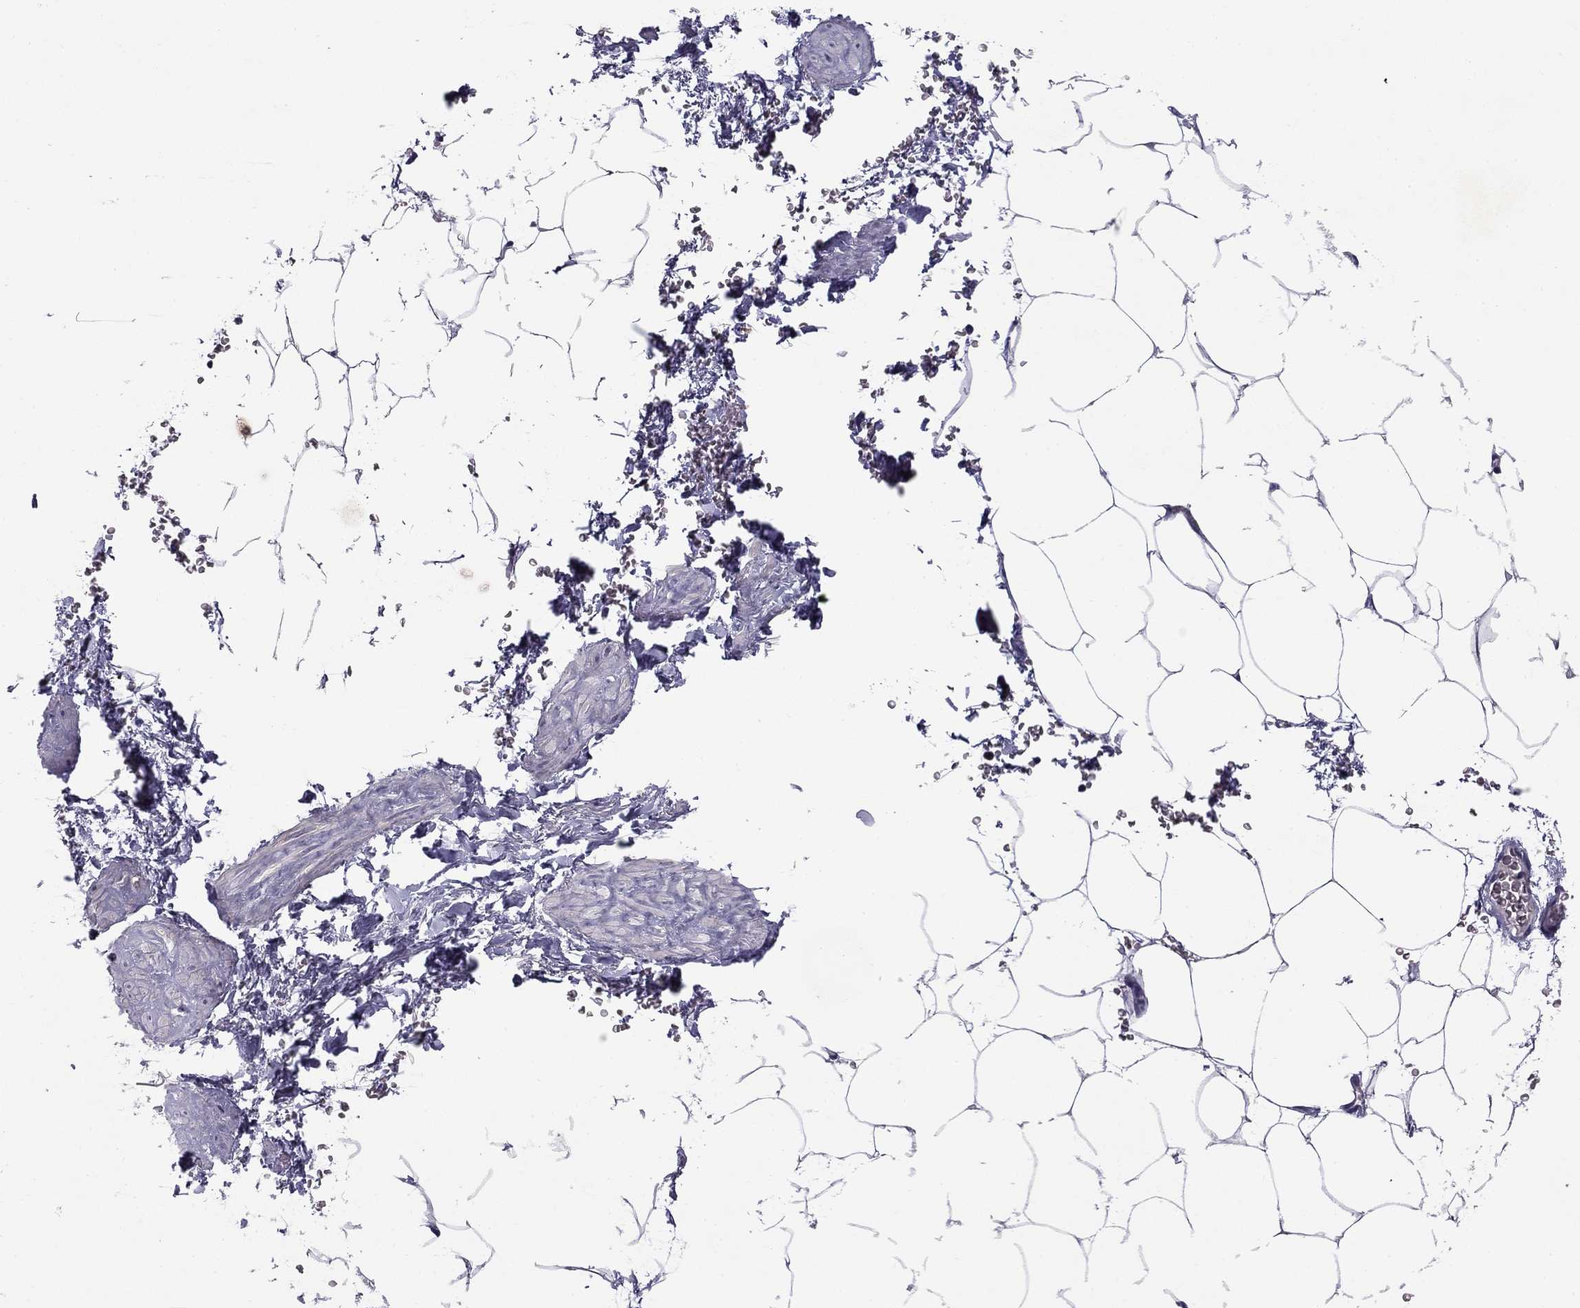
{"staining": {"intensity": "negative", "quantity": "none", "location": "none"}, "tissue": "adipose tissue", "cell_type": "Adipocytes", "image_type": "normal", "snomed": [{"axis": "morphology", "description": "Normal tissue, NOS"}, {"axis": "topography", "description": "Soft tissue"}, {"axis": "topography", "description": "Adipose tissue"}, {"axis": "topography", "description": "Vascular tissue"}, {"axis": "topography", "description": "Peripheral nerve tissue"}], "caption": "Immunohistochemistry histopathology image of normal adipose tissue: human adipose tissue stained with DAB reveals no significant protein staining in adipocytes. The staining is performed using DAB brown chromogen with nuclei counter-stained in using hematoxylin.", "gene": "HCN1", "patient": {"sex": "male", "age": 68}}